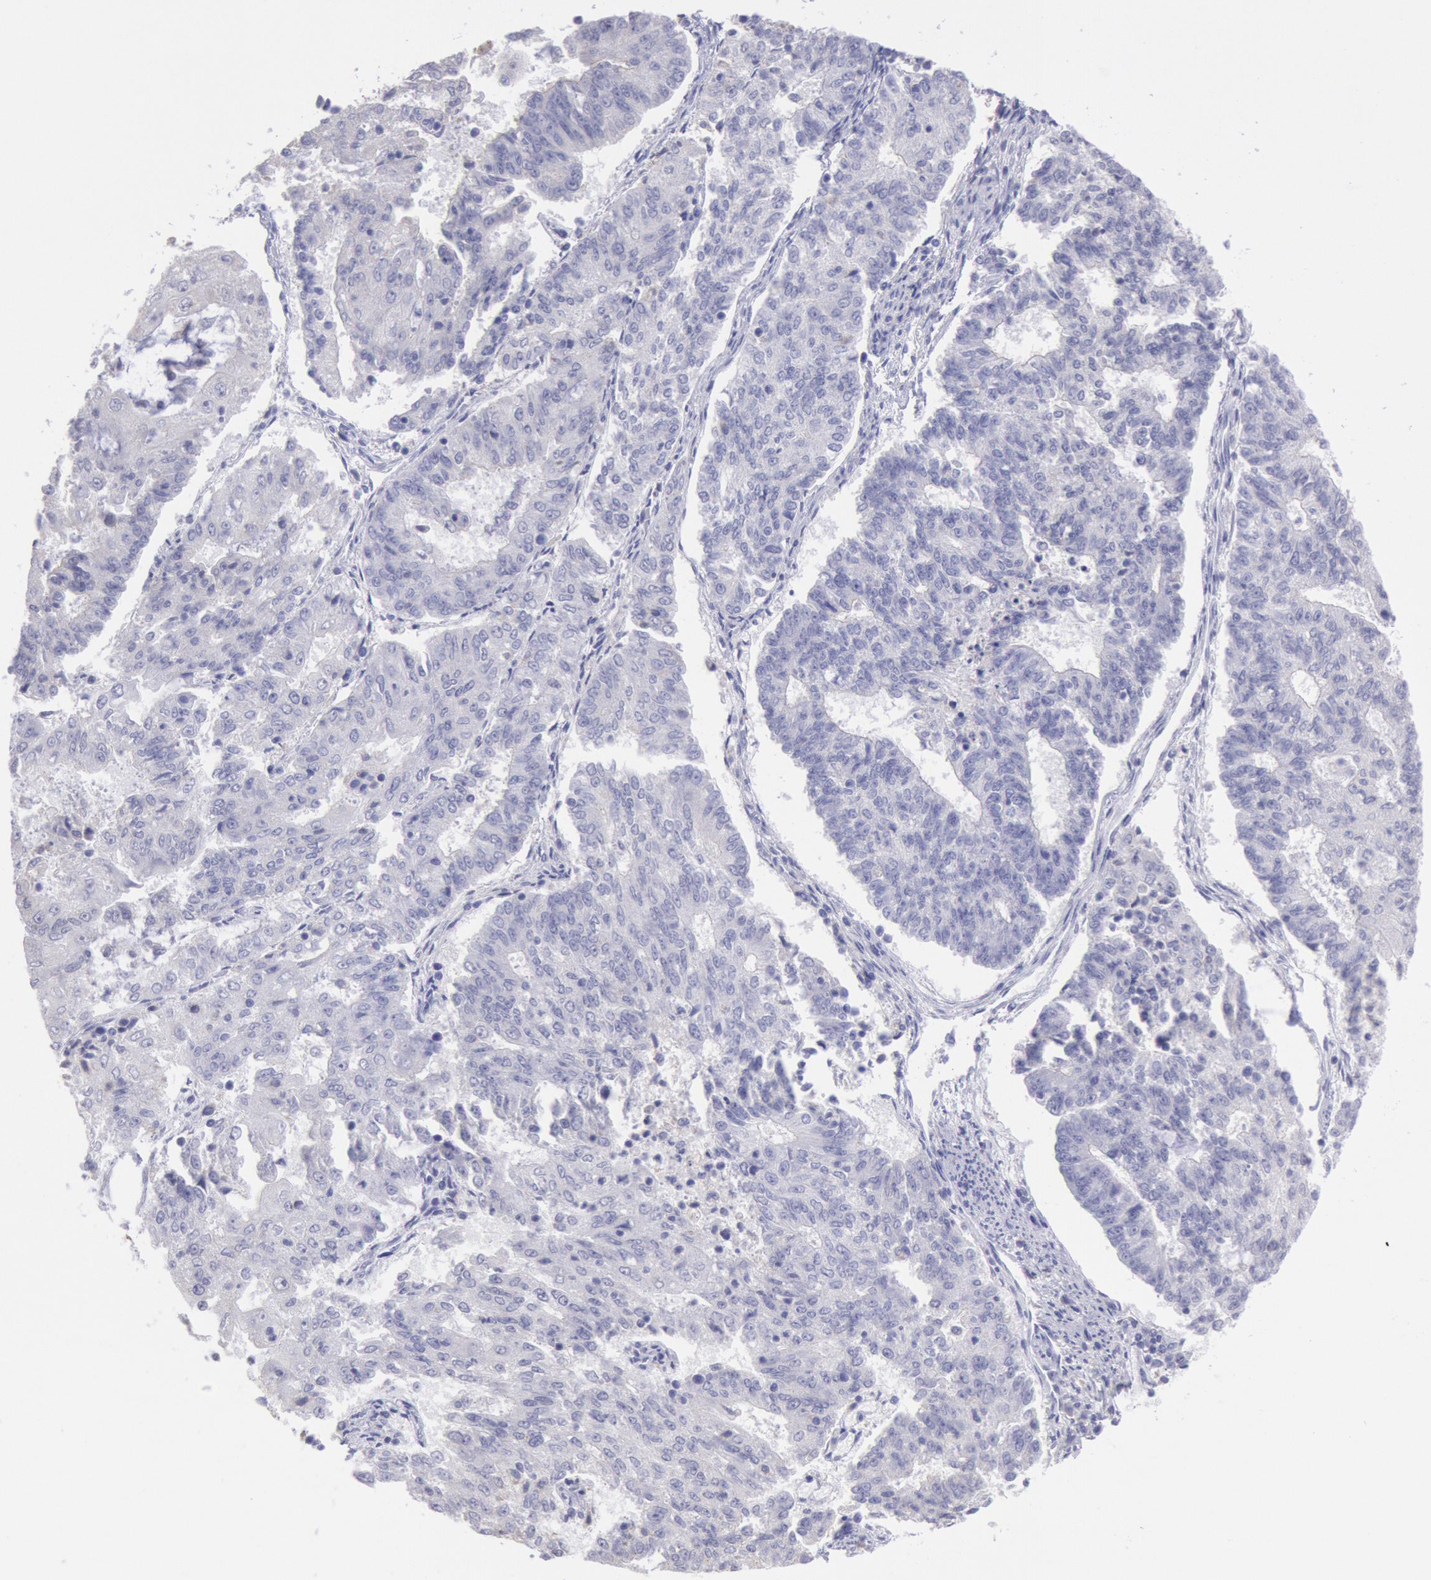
{"staining": {"intensity": "negative", "quantity": "none", "location": "none"}, "tissue": "endometrial cancer", "cell_type": "Tumor cells", "image_type": "cancer", "snomed": [{"axis": "morphology", "description": "Adenocarcinoma, NOS"}, {"axis": "topography", "description": "Endometrium"}], "caption": "The micrograph displays no staining of tumor cells in endometrial cancer (adenocarcinoma). (DAB (3,3'-diaminobenzidine) immunohistochemistry visualized using brightfield microscopy, high magnification).", "gene": "MYH7", "patient": {"sex": "female", "age": 56}}